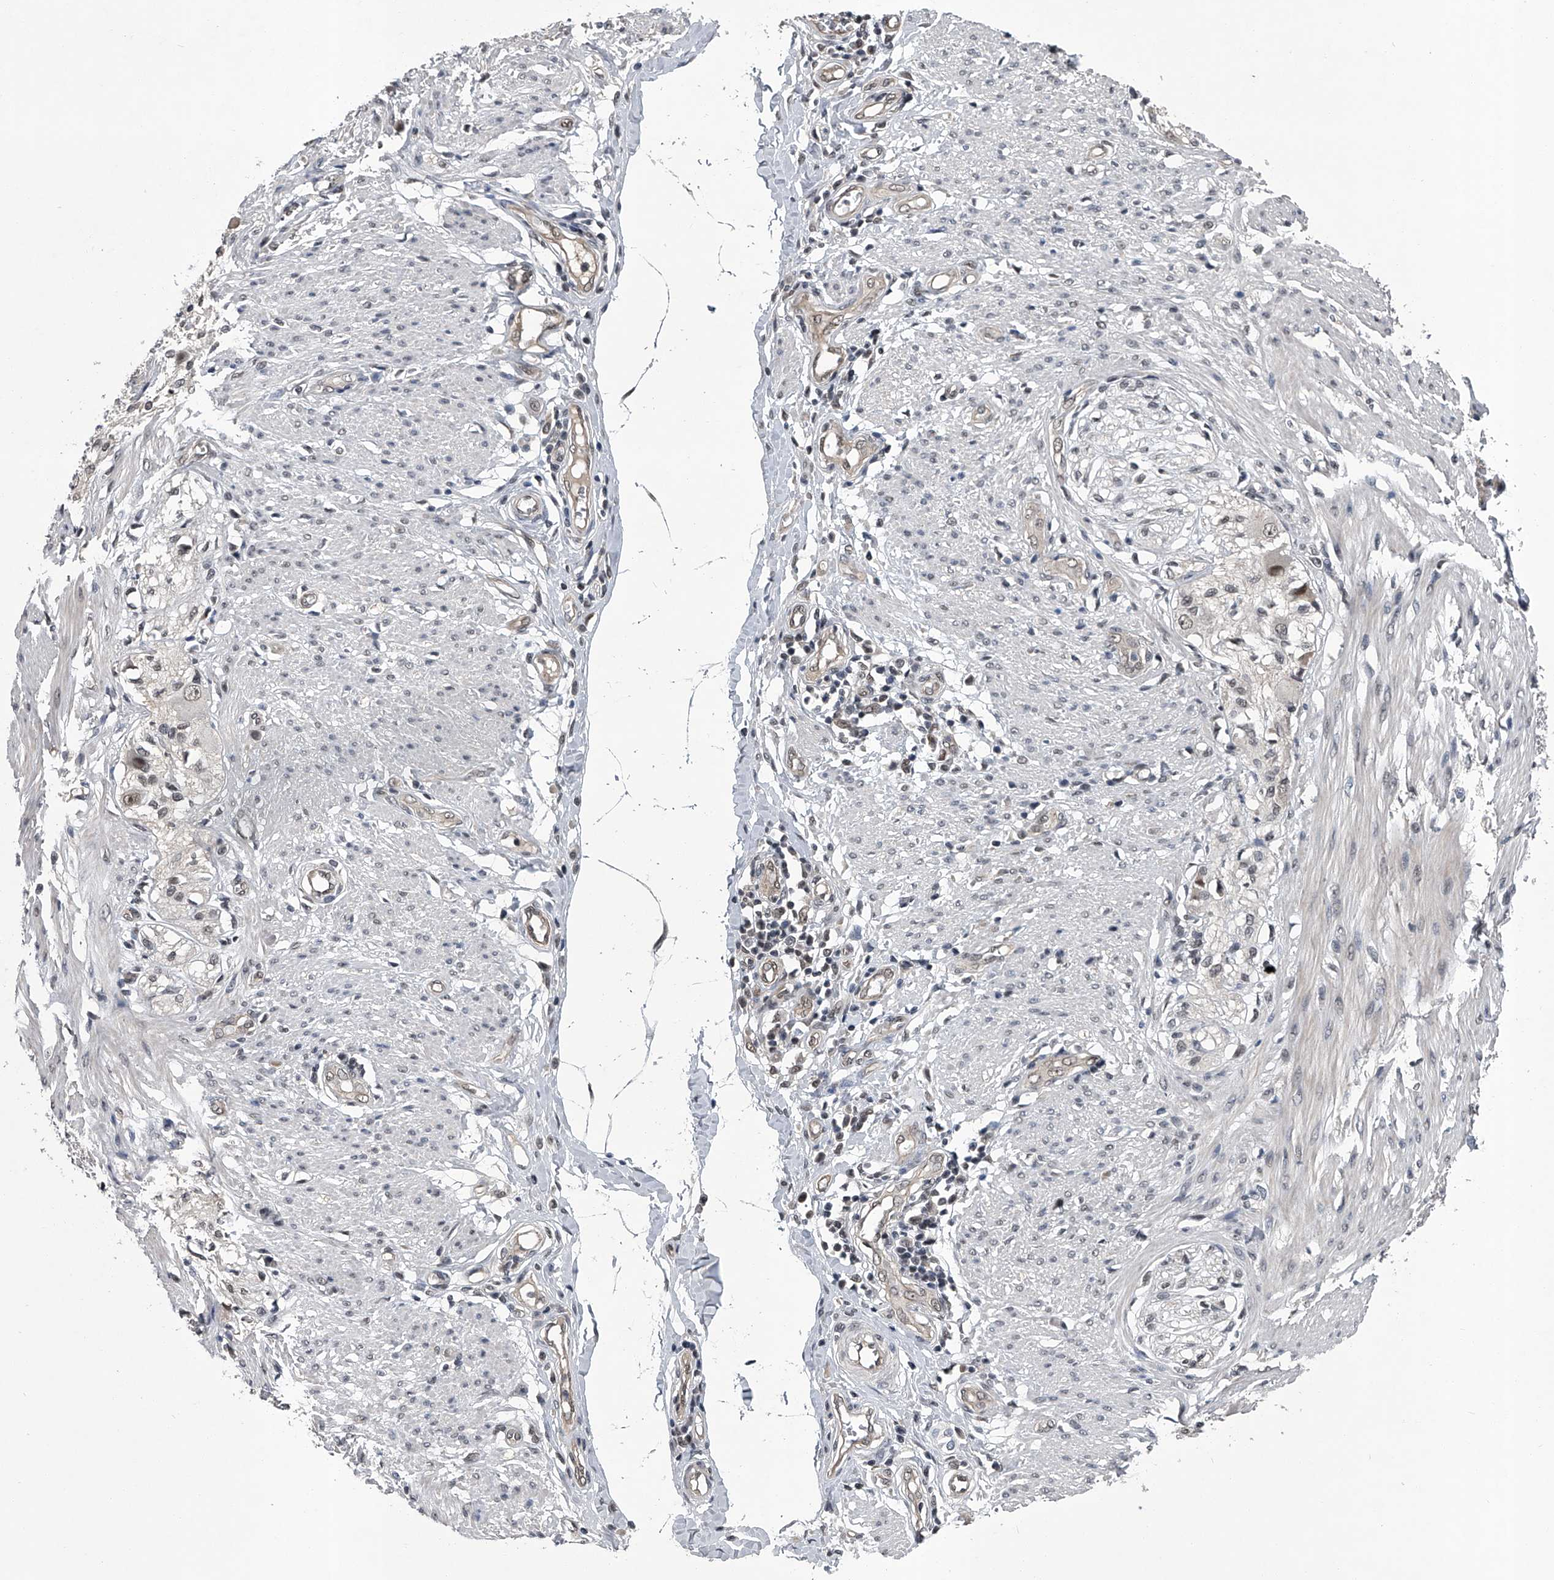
{"staining": {"intensity": "negative", "quantity": "none", "location": "none"}, "tissue": "smooth muscle", "cell_type": "Smooth muscle cells", "image_type": "normal", "snomed": [{"axis": "morphology", "description": "Normal tissue, NOS"}, {"axis": "morphology", "description": "Adenocarcinoma, NOS"}, {"axis": "topography", "description": "Colon"}, {"axis": "topography", "description": "Peripheral nerve tissue"}], "caption": "Immunohistochemistry histopathology image of unremarkable human smooth muscle stained for a protein (brown), which reveals no positivity in smooth muscle cells.", "gene": "SLC12A8", "patient": {"sex": "male", "age": 14}}